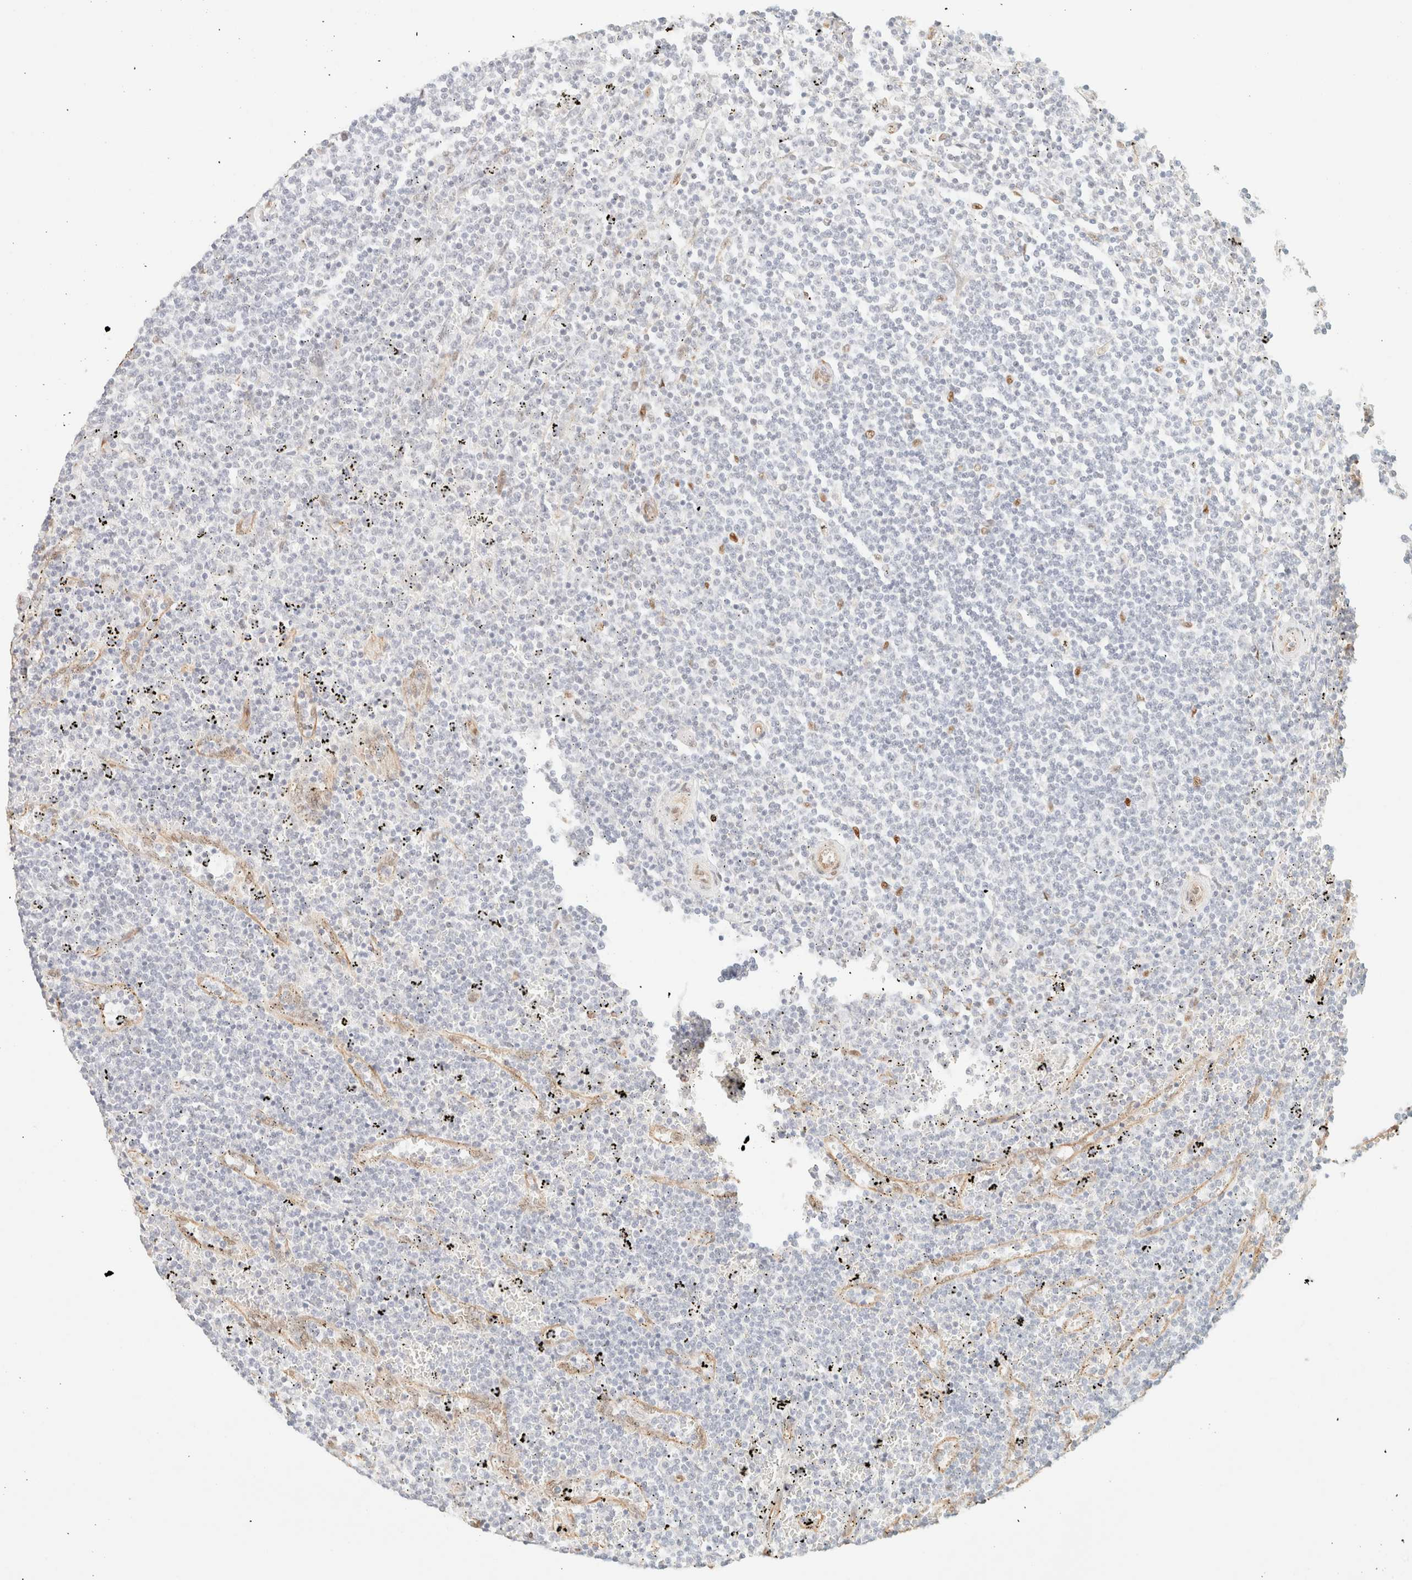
{"staining": {"intensity": "negative", "quantity": "none", "location": "none"}, "tissue": "lymphoma", "cell_type": "Tumor cells", "image_type": "cancer", "snomed": [{"axis": "morphology", "description": "Malignant lymphoma, non-Hodgkin's type, Low grade"}, {"axis": "topography", "description": "Spleen"}], "caption": "Lymphoma was stained to show a protein in brown. There is no significant positivity in tumor cells. (Brightfield microscopy of DAB immunohistochemistry at high magnification).", "gene": "ZSCAN18", "patient": {"sex": "female", "age": 50}}